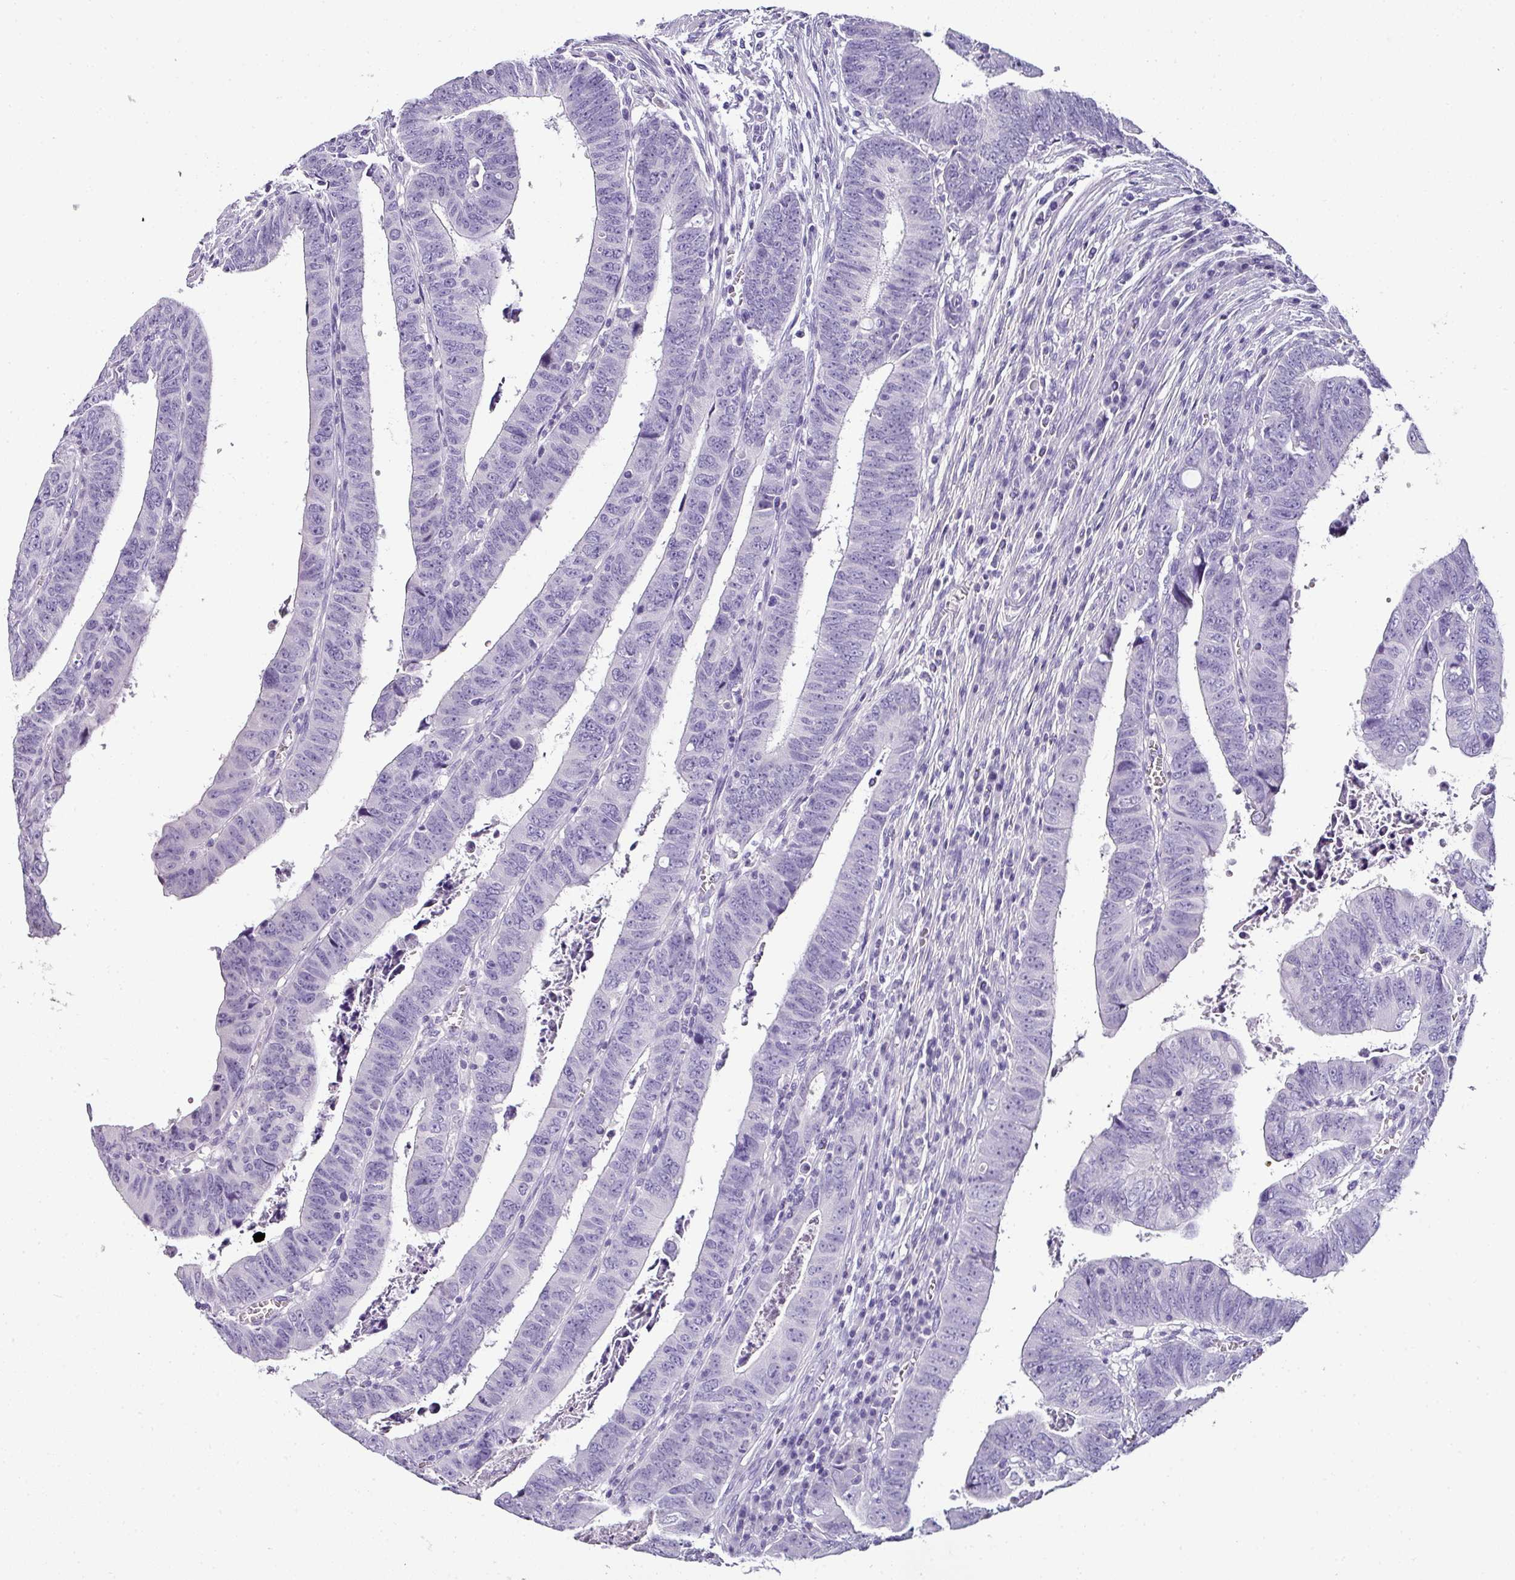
{"staining": {"intensity": "negative", "quantity": "none", "location": "none"}, "tissue": "colorectal cancer", "cell_type": "Tumor cells", "image_type": "cancer", "snomed": [{"axis": "morphology", "description": "Normal tissue, NOS"}, {"axis": "morphology", "description": "Adenocarcinoma, NOS"}, {"axis": "topography", "description": "Rectum"}], "caption": "A micrograph of human colorectal cancer is negative for staining in tumor cells.", "gene": "NAPSA", "patient": {"sex": "female", "age": 65}}